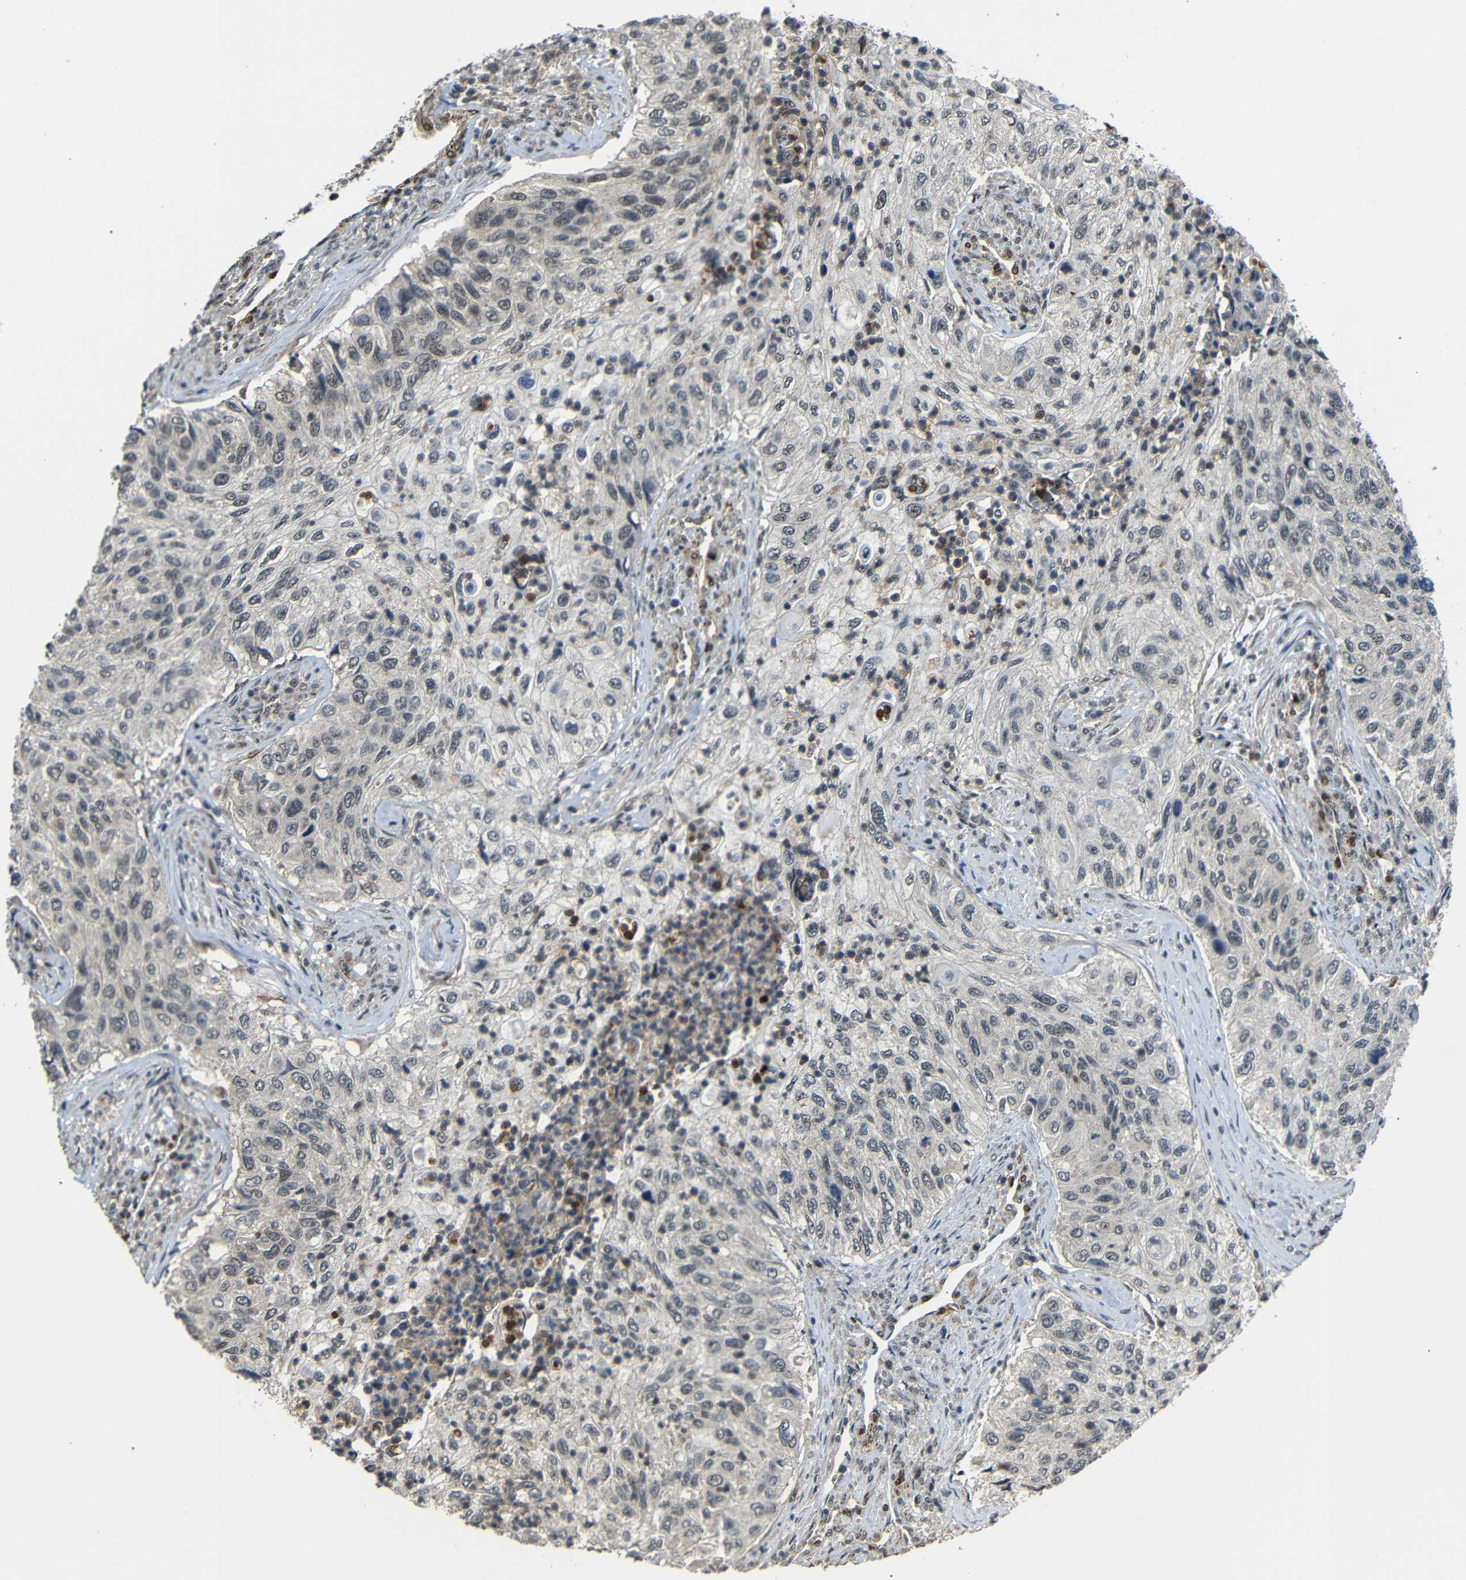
{"staining": {"intensity": "weak", "quantity": ">75%", "location": "cytoplasmic/membranous,nuclear"}, "tissue": "urothelial cancer", "cell_type": "Tumor cells", "image_type": "cancer", "snomed": [{"axis": "morphology", "description": "Urothelial carcinoma, High grade"}, {"axis": "topography", "description": "Urinary bladder"}], "caption": "Immunohistochemical staining of human high-grade urothelial carcinoma demonstrates low levels of weak cytoplasmic/membranous and nuclear protein staining in about >75% of tumor cells.", "gene": "TBX2", "patient": {"sex": "female", "age": 60}}